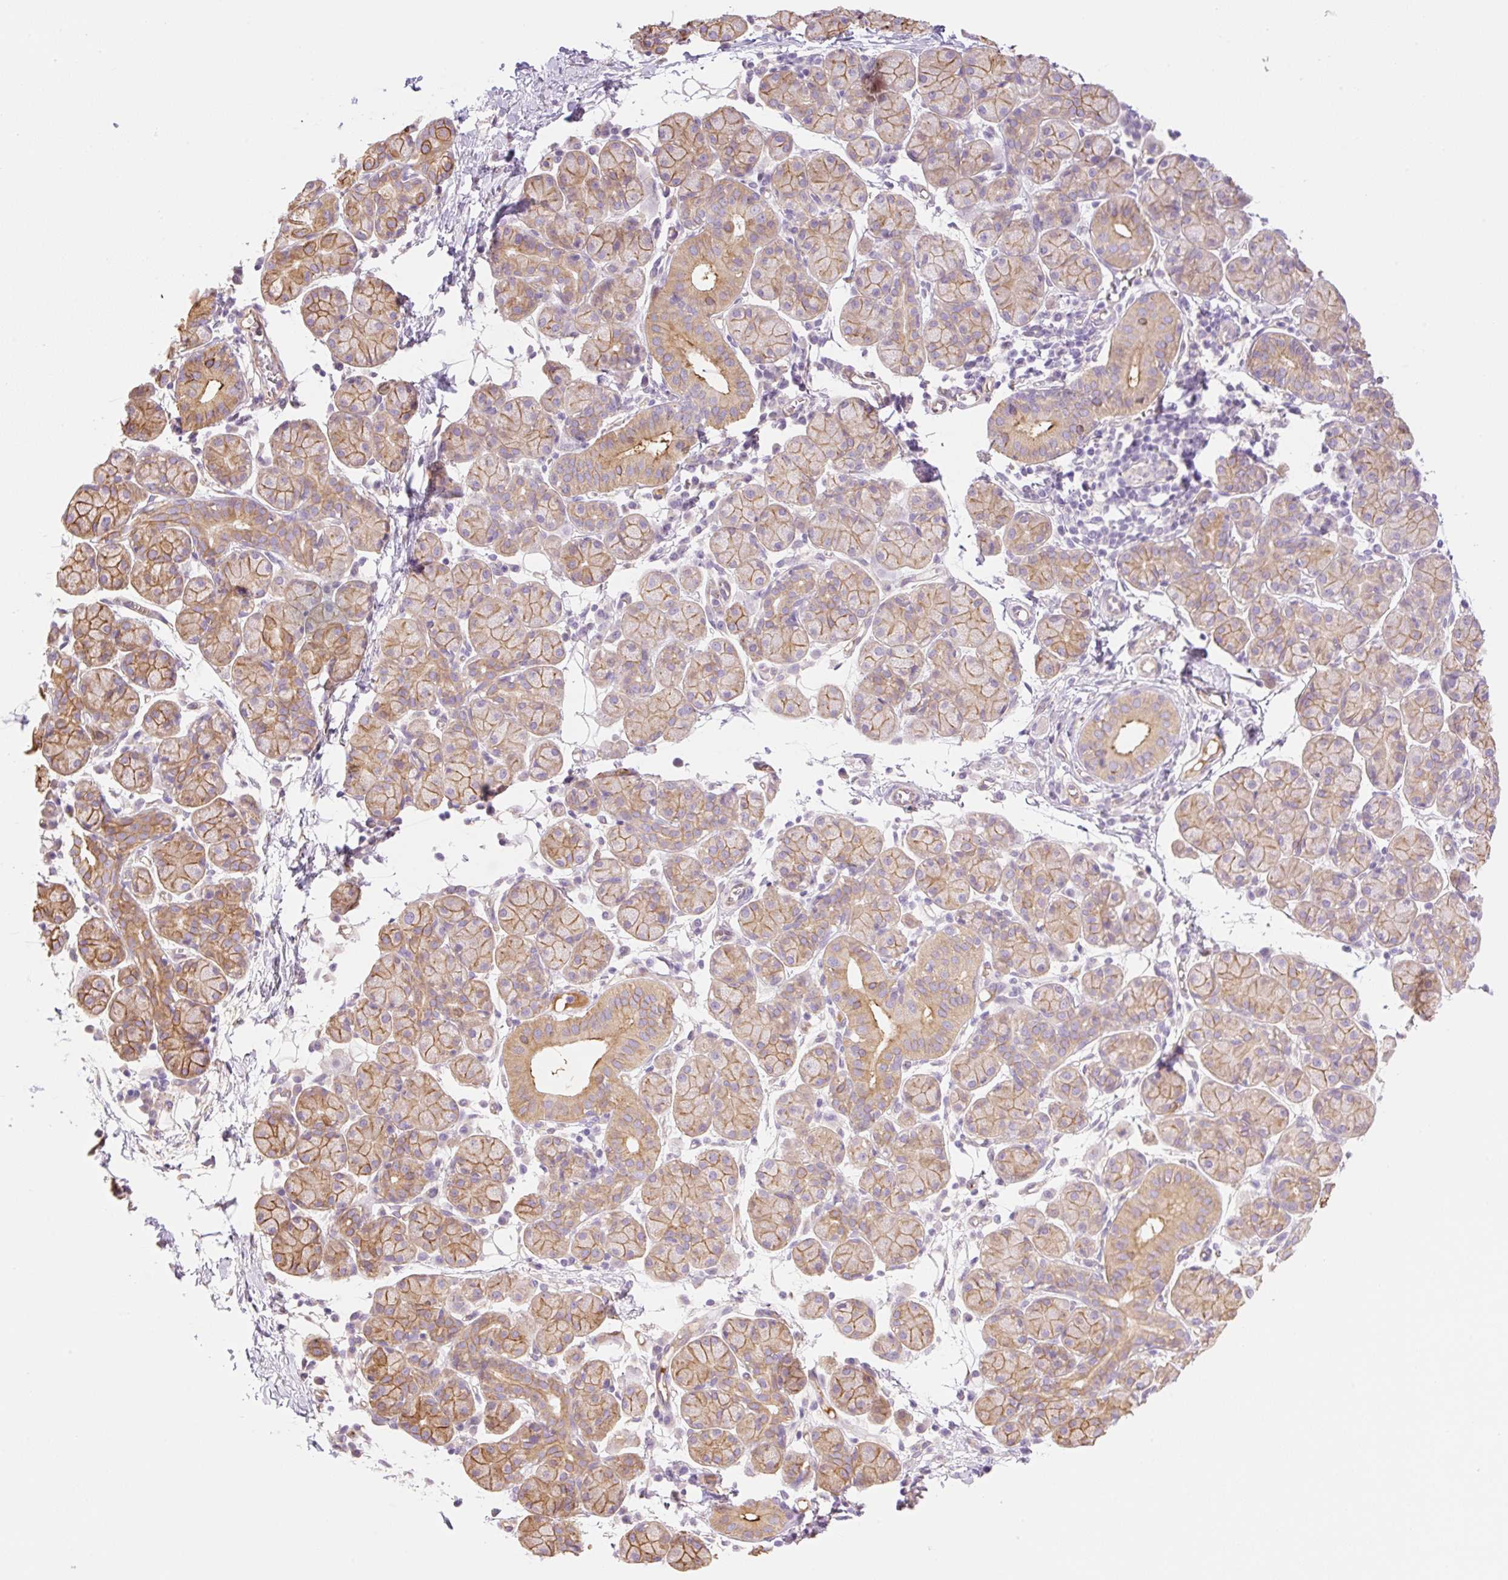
{"staining": {"intensity": "strong", "quantity": "25%-75%", "location": "cytoplasmic/membranous,nuclear"}, "tissue": "salivary gland", "cell_type": "Glandular cells", "image_type": "normal", "snomed": [{"axis": "morphology", "description": "Normal tissue, NOS"}, {"axis": "morphology", "description": "Inflammation, NOS"}, {"axis": "topography", "description": "Lymph node"}, {"axis": "topography", "description": "Salivary gland"}], "caption": "Immunohistochemistry image of unremarkable salivary gland: salivary gland stained using immunohistochemistry (IHC) demonstrates high levels of strong protein expression localized specifically in the cytoplasmic/membranous,nuclear of glandular cells, appearing as a cytoplasmic/membranous,nuclear brown color.", "gene": "NLRP5", "patient": {"sex": "male", "age": 3}}